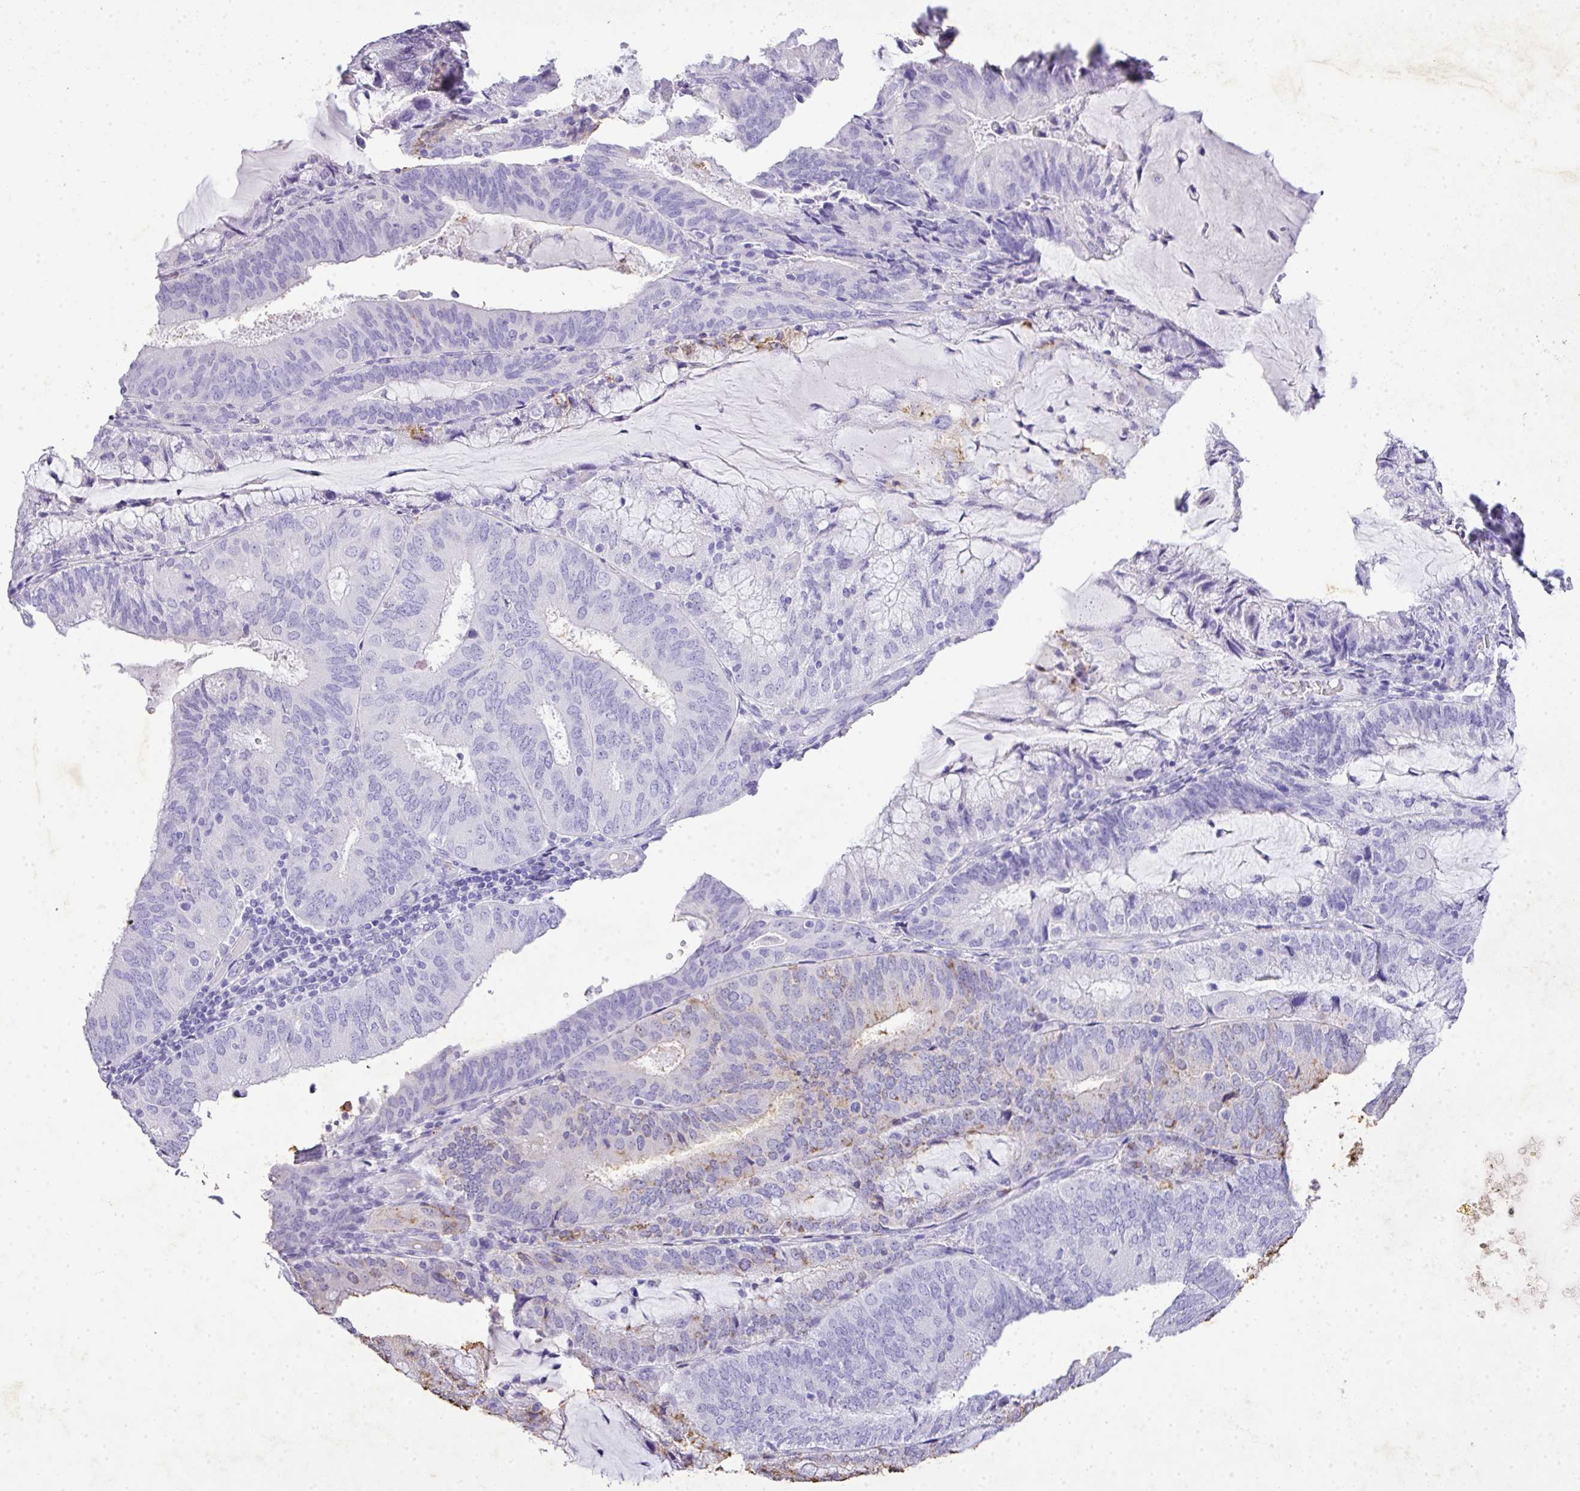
{"staining": {"intensity": "negative", "quantity": "none", "location": "none"}, "tissue": "endometrial cancer", "cell_type": "Tumor cells", "image_type": "cancer", "snomed": [{"axis": "morphology", "description": "Adenocarcinoma, NOS"}, {"axis": "topography", "description": "Endometrium"}], "caption": "Tumor cells are negative for brown protein staining in endometrial cancer (adenocarcinoma). (Stains: DAB IHC with hematoxylin counter stain, Microscopy: brightfield microscopy at high magnification).", "gene": "KCNJ11", "patient": {"sex": "female", "age": 81}}